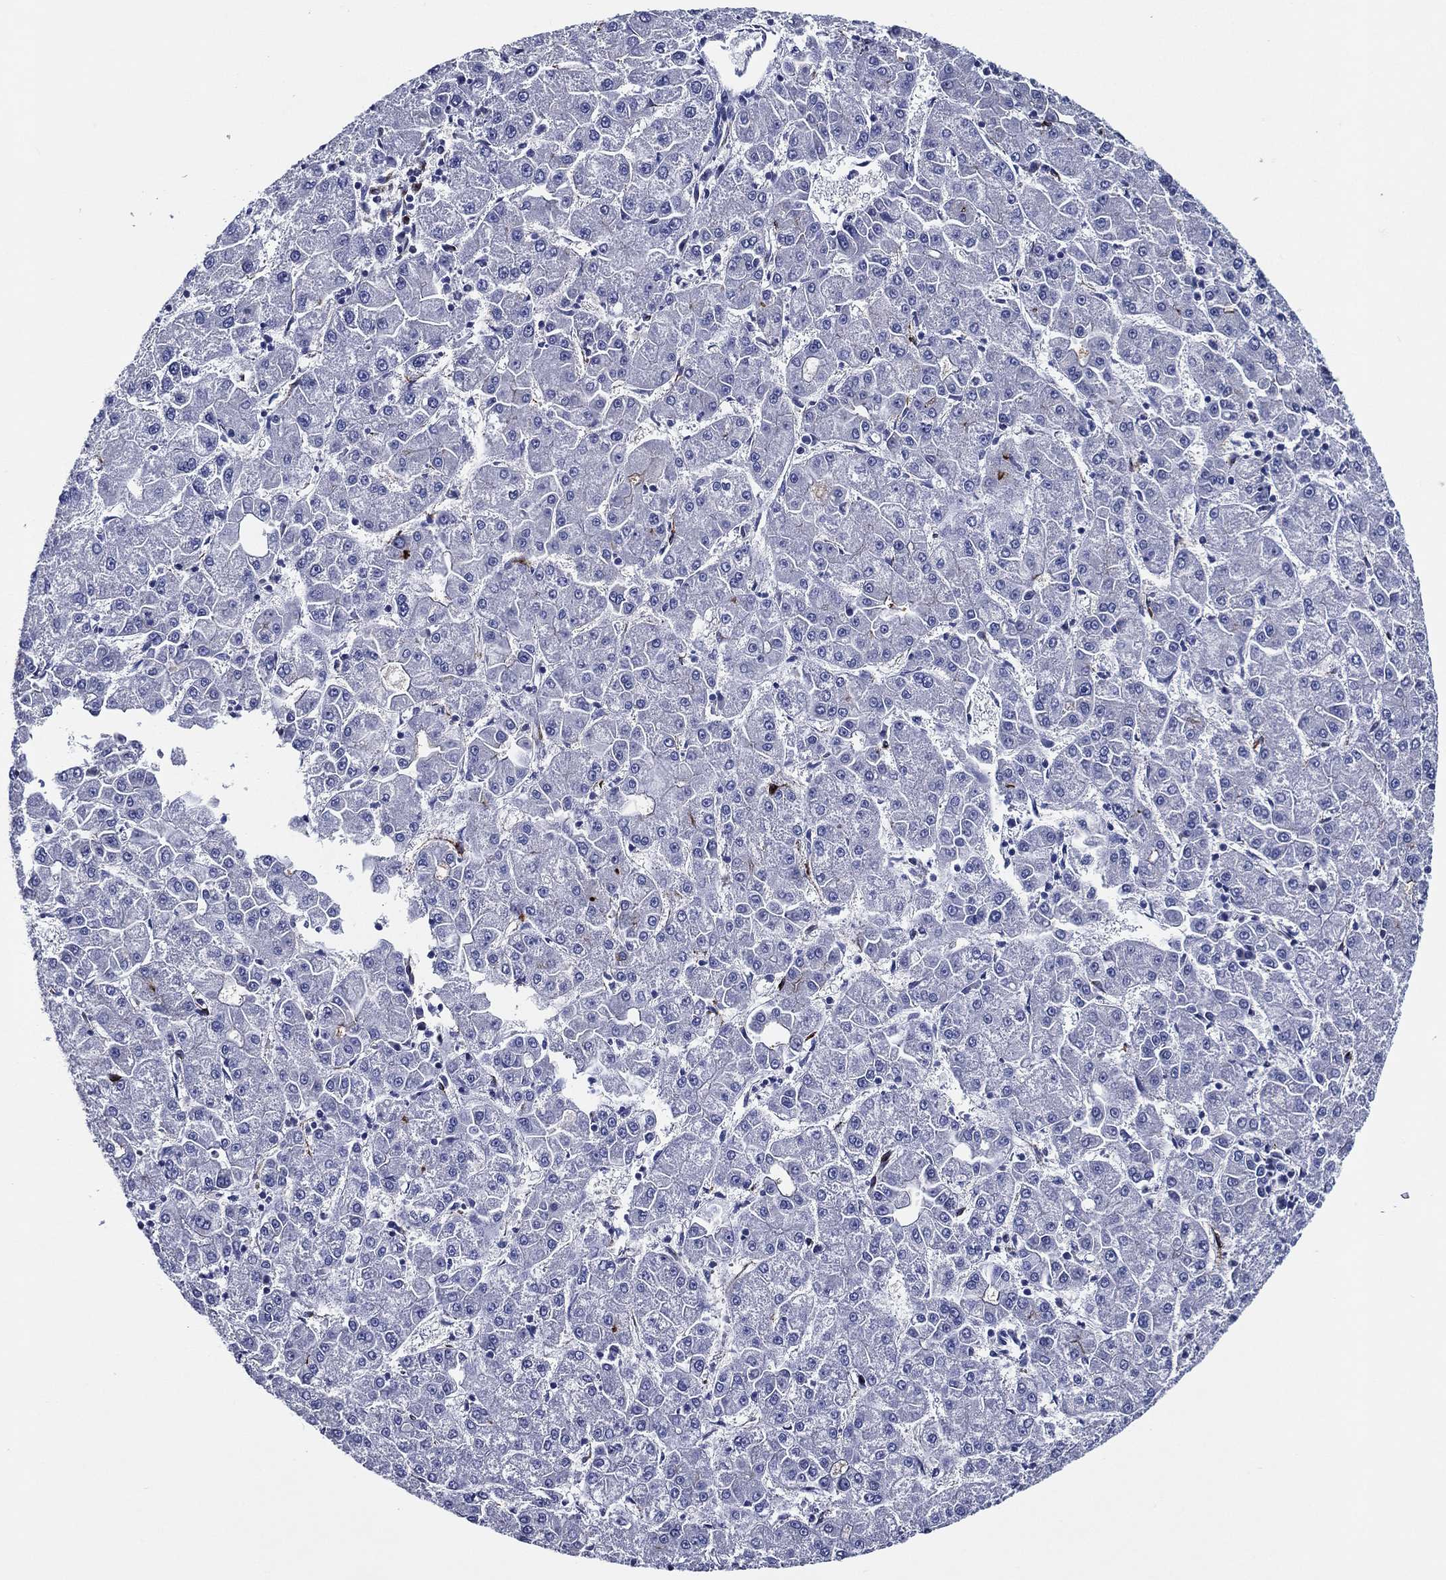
{"staining": {"intensity": "negative", "quantity": "none", "location": "none"}, "tissue": "liver cancer", "cell_type": "Tumor cells", "image_type": "cancer", "snomed": [{"axis": "morphology", "description": "Carcinoma, Hepatocellular, NOS"}, {"axis": "topography", "description": "Liver"}], "caption": "The micrograph shows no significant positivity in tumor cells of liver hepatocellular carcinoma.", "gene": "ACE2", "patient": {"sex": "male", "age": 73}}